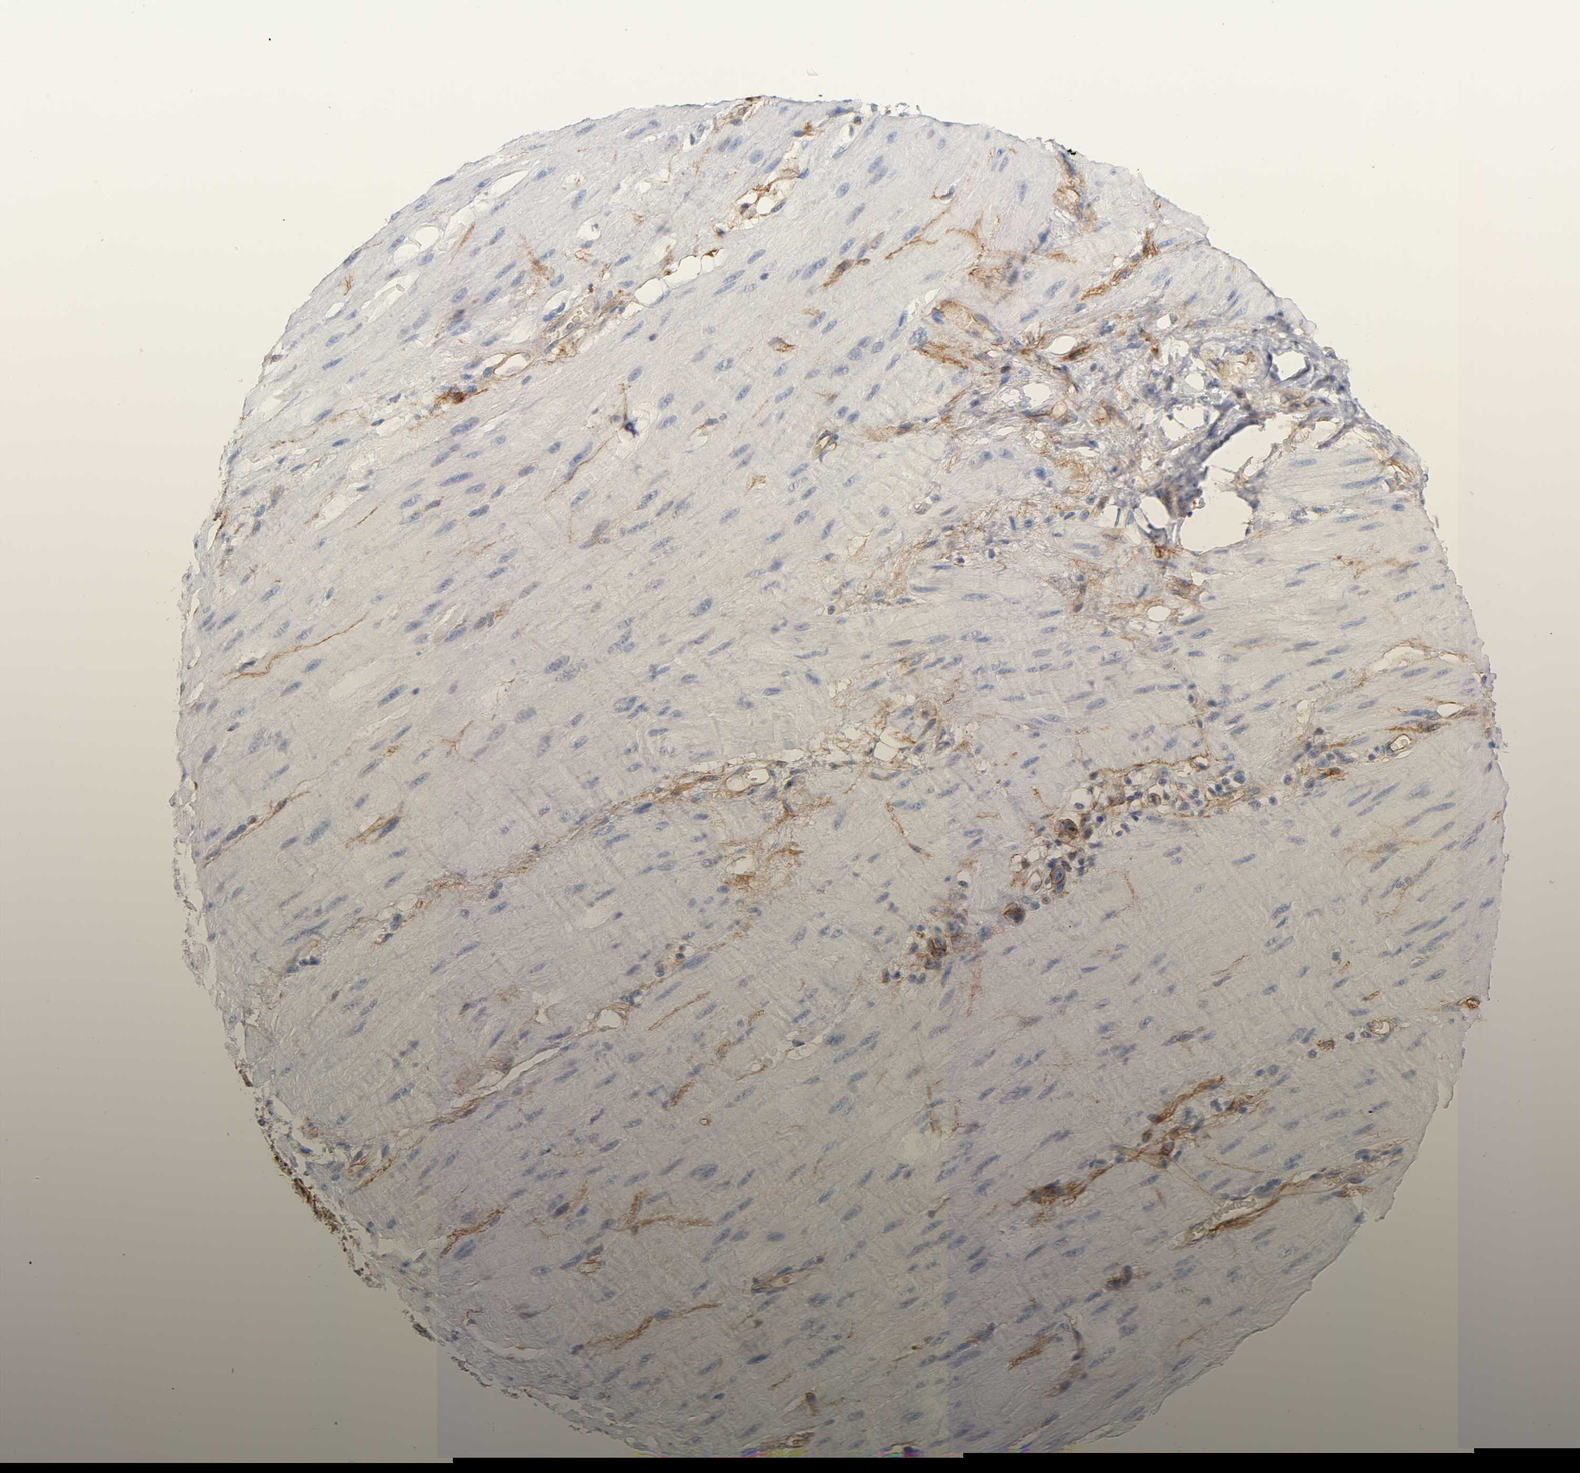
{"staining": {"intensity": "moderate", "quantity": ">75%", "location": "cytoplasmic/membranous"}, "tissue": "stomach cancer", "cell_type": "Tumor cells", "image_type": "cancer", "snomed": [{"axis": "morphology", "description": "Adenocarcinoma, NOS"}, {"axis": "topography", "description": "Stomach"}], "caption": "Human adenocarcinoma (stomach) stained with a protein marker displays moderate staining in tumor cells.", "gene": "SPTAN1", "patient": {"sex": "male", "age": 82}}